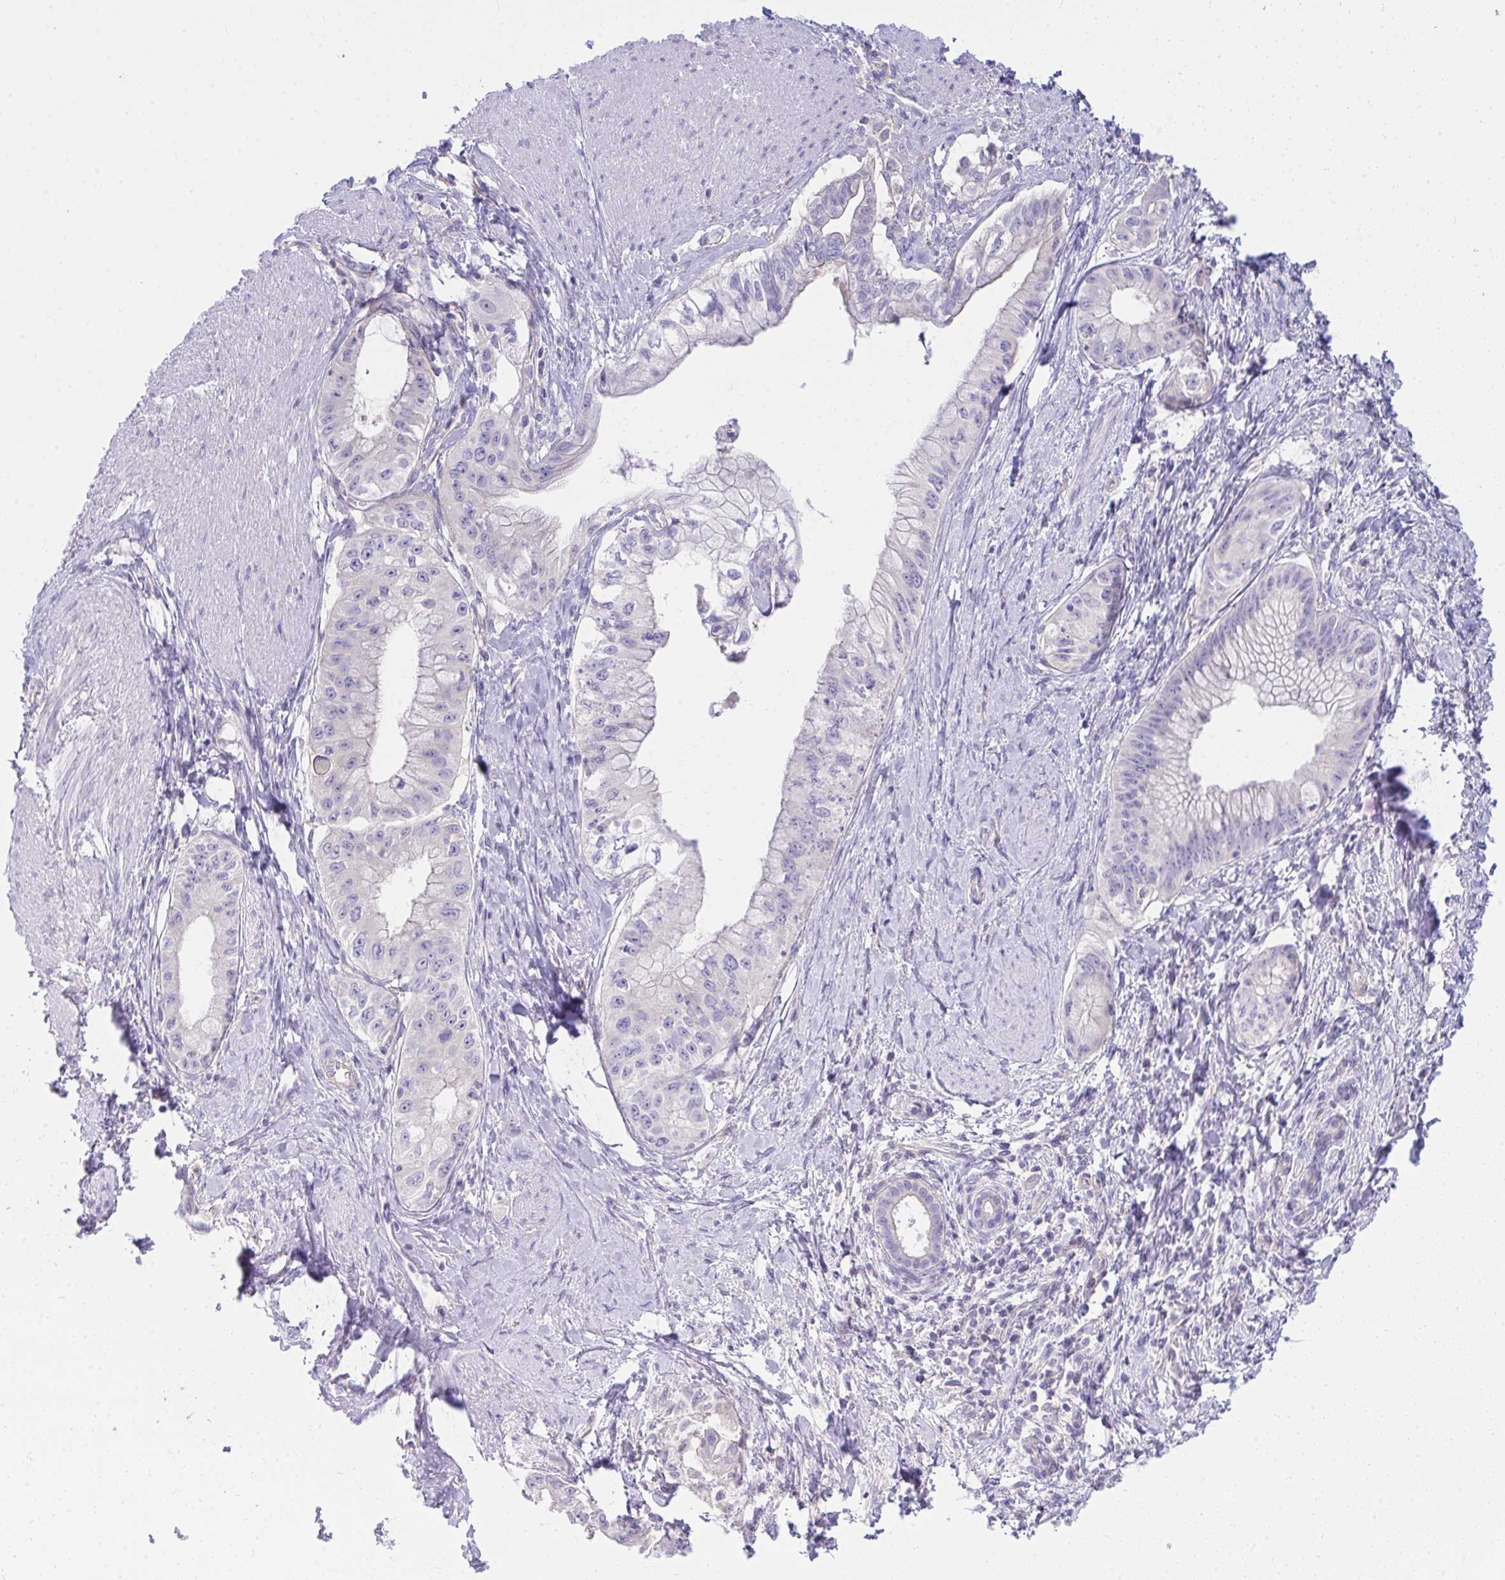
{"staining": {"intensity": "negative", "quantity": "none", "location": "none"}, "tissue": "pancreatic cancer", "cell_type": "Tumor cells", "image_type": "cancer", "snomed": [{"axis": "morphology", "description": "Adenocarcinoma, NOS"}, {"axis": "topography", "description": "Pancreas"}], "caption": "Immunohistochemistry (IHC) micrograph of neoplastic tissue: human pancreatic adenocarcinoma stained with DAB reveals no significant protein expression in tumor cells.", "gene": "LRRC36", "patient": {"sex": "male", "age": 48}}